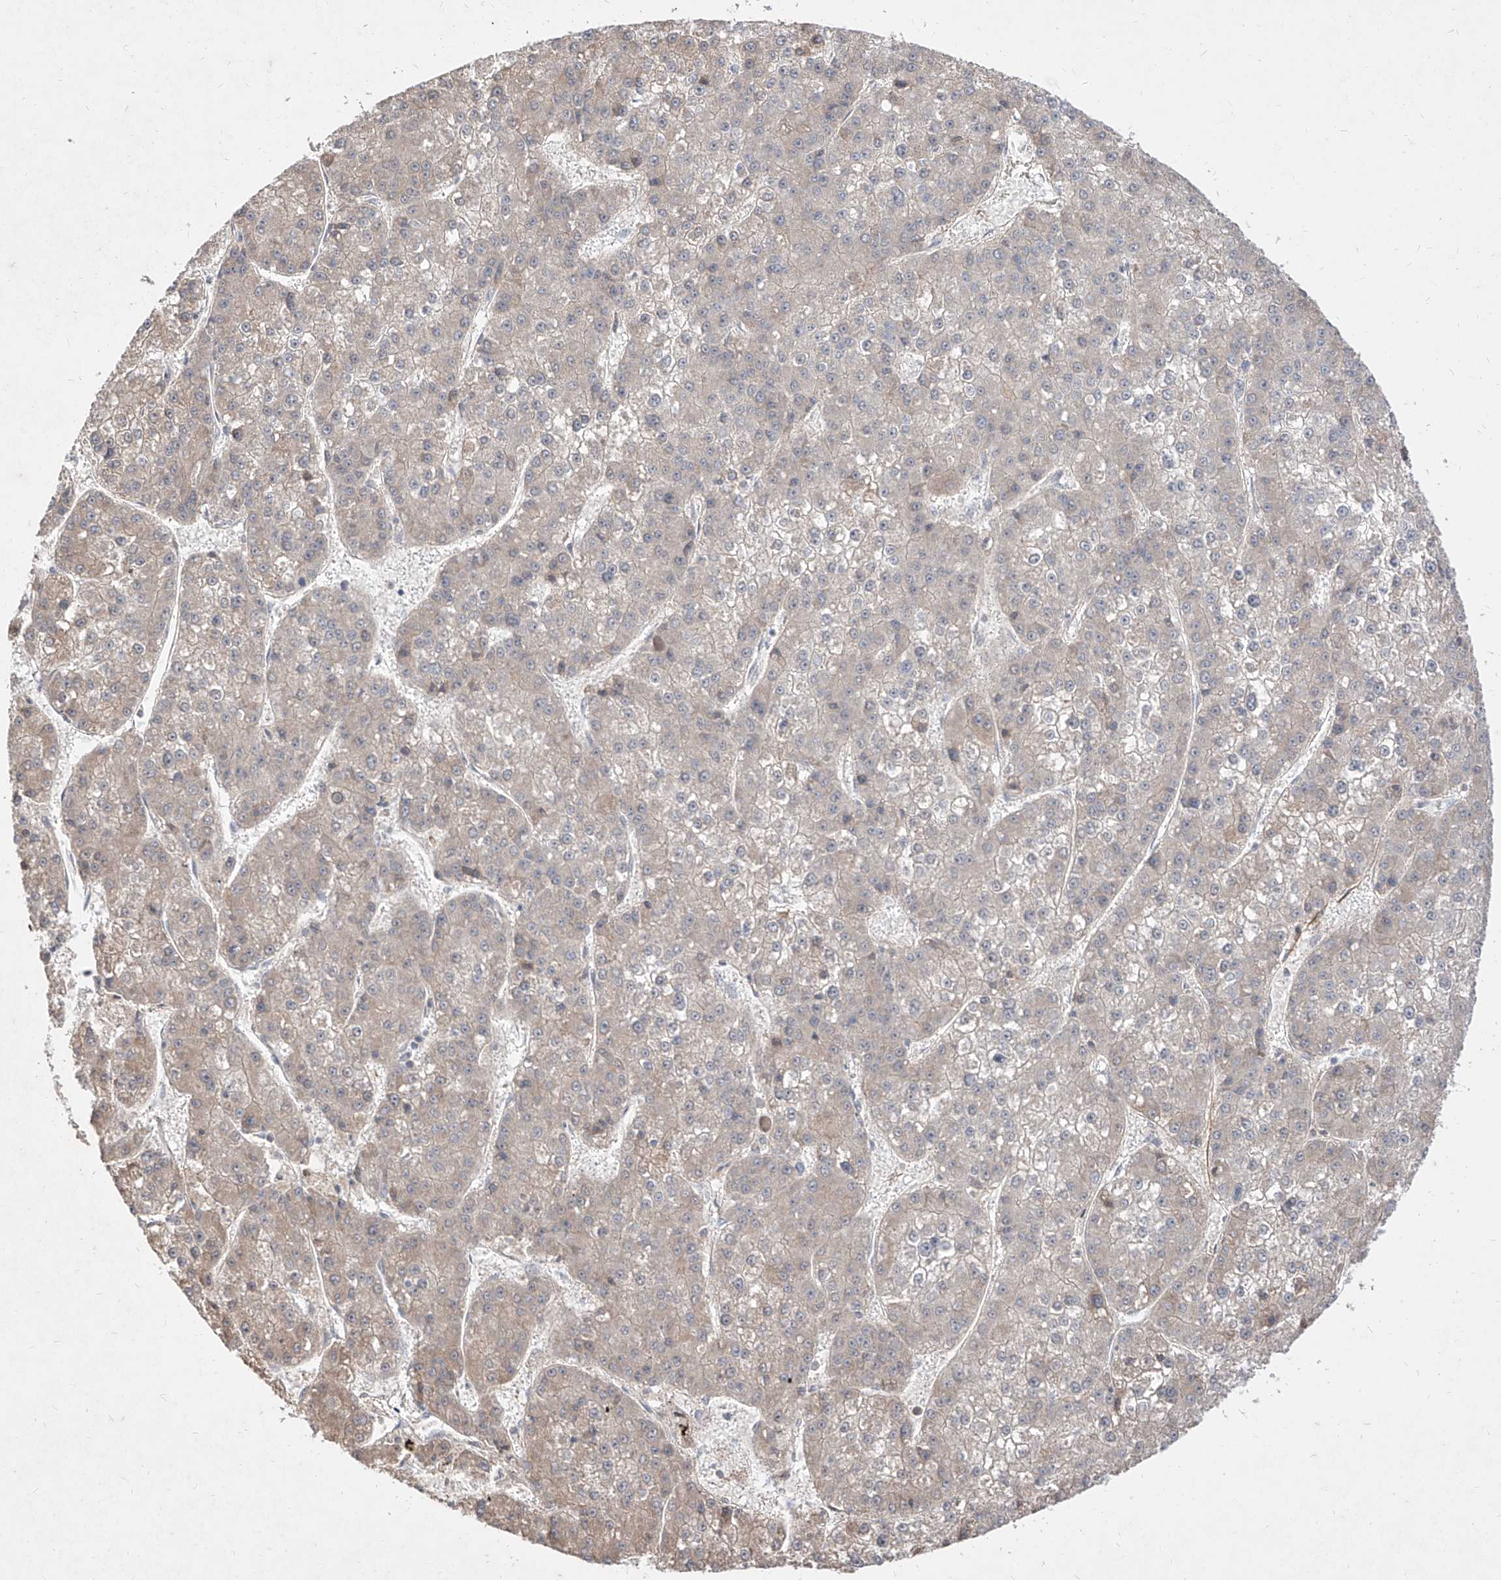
{"staining": {"intensity": "negative", "quantity": "none", "location": "none"}, "tissue": "liver cancer", "cell_type": "Tumor cells", "image_type": "cancer", "snomed": [{"axis": "morphology", "description": "Carcinoma, Hepatocellular, NOS"}, {"axis": "topography", "description": "Liver"}], "caption": "DAB (3,3'-diaminobenzidine) immunohistochemical staining of human liver cancer (hepatocellular carcinoma) reveals no significant expression in tumor cells. (Immunohistochemistry (ihc), brightfield microscopy, high magnification).", "gene": "C4A", "patient": {"sex": "female", "age": 73}}